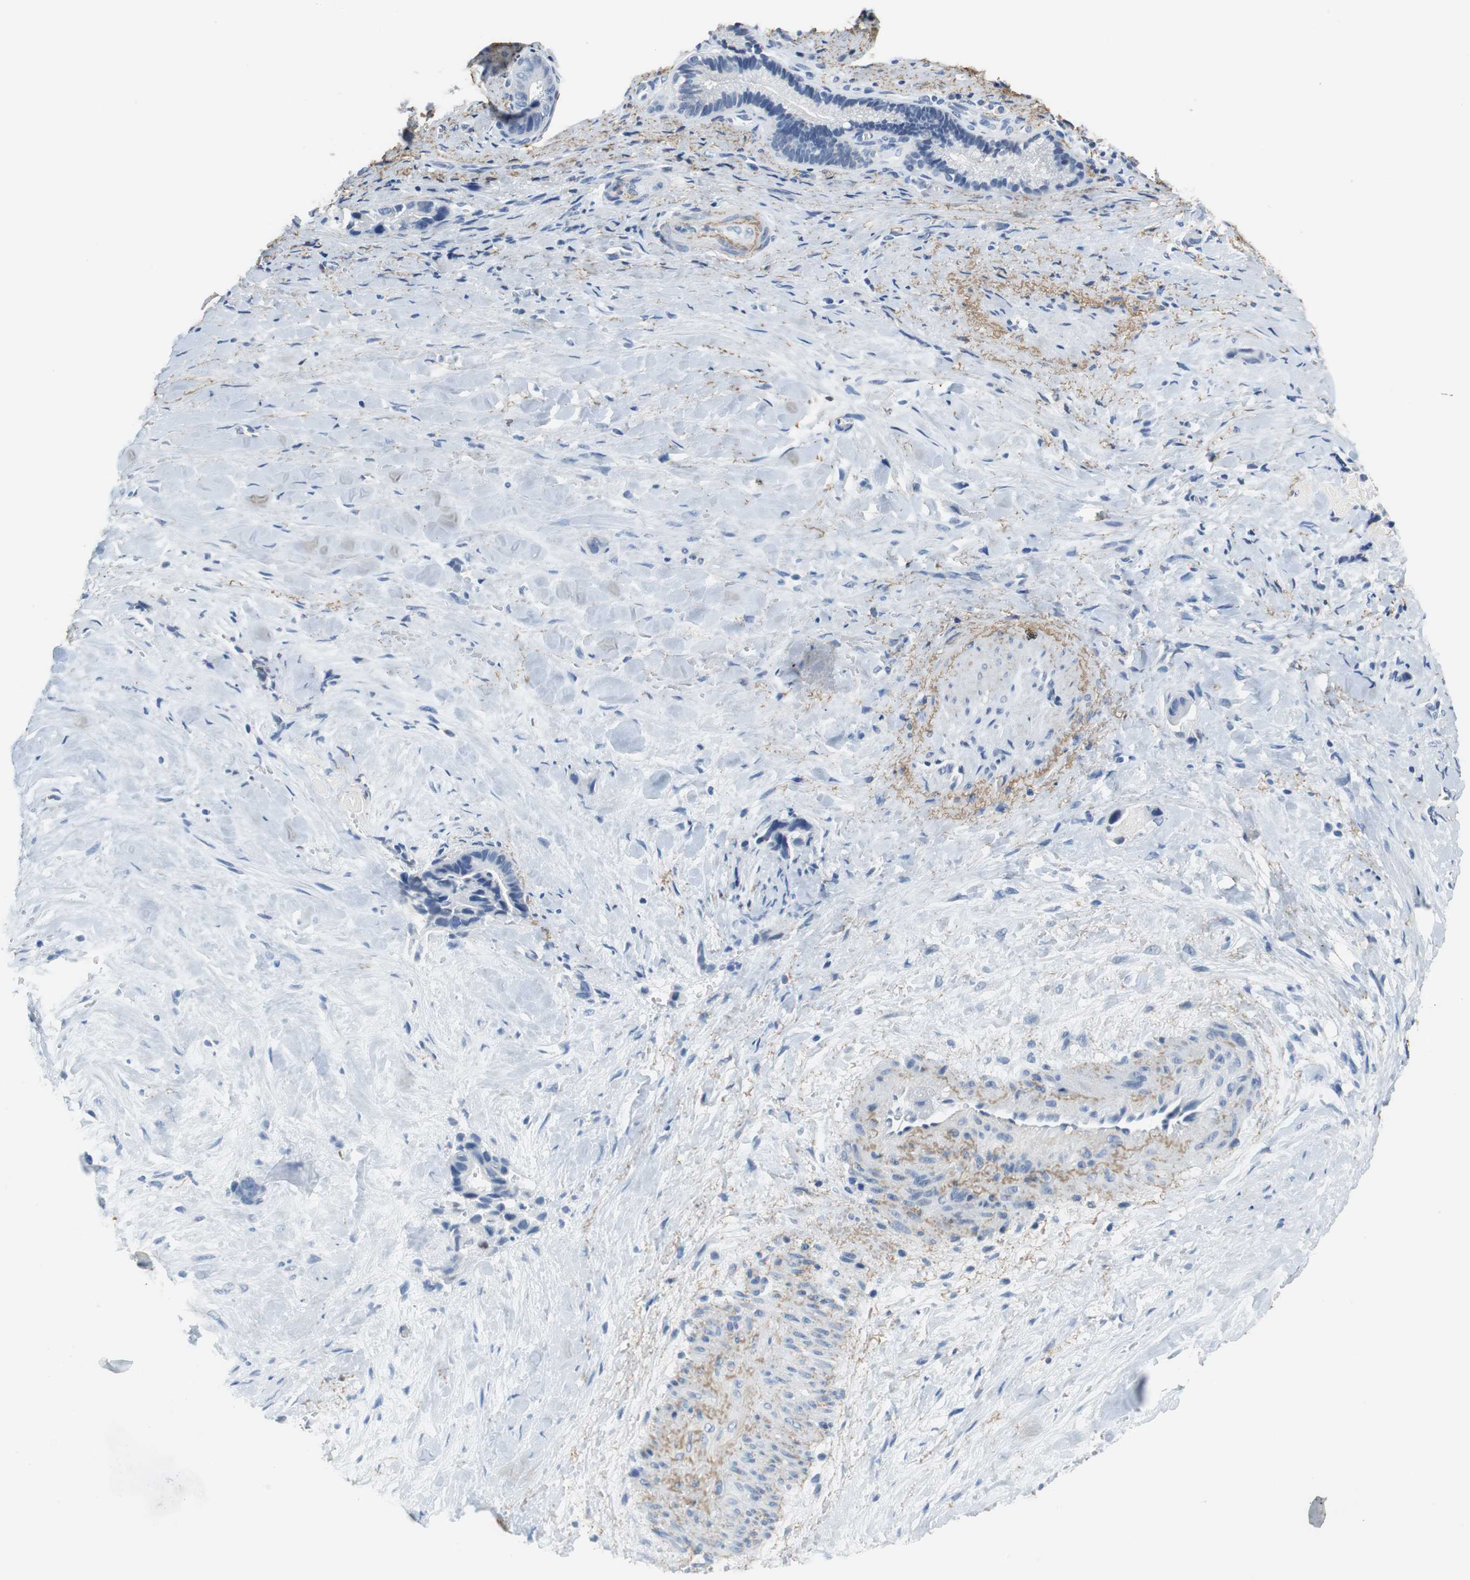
{"staining": {"intensity": "negative", "quantity": "none", "location": "none"}, "tissue": "liver cancer", "cell_type": "Tumor cells", "image_type": "cancer", "snomed": [{"axis": "morphology", "description": "Cholangiocarcinoma"}, {"axis": "topography", "description": "Liver"}], "caption": "High magnification brightfield microscopy of liver cancer stained with DAB (3,3'-diaminobenzidine) (brown) and counterstained with hematoxylin (blue): tumor cells show no significant expression.", "gene": "MUC7", "patient": {"sex": "female", "age": 55}}